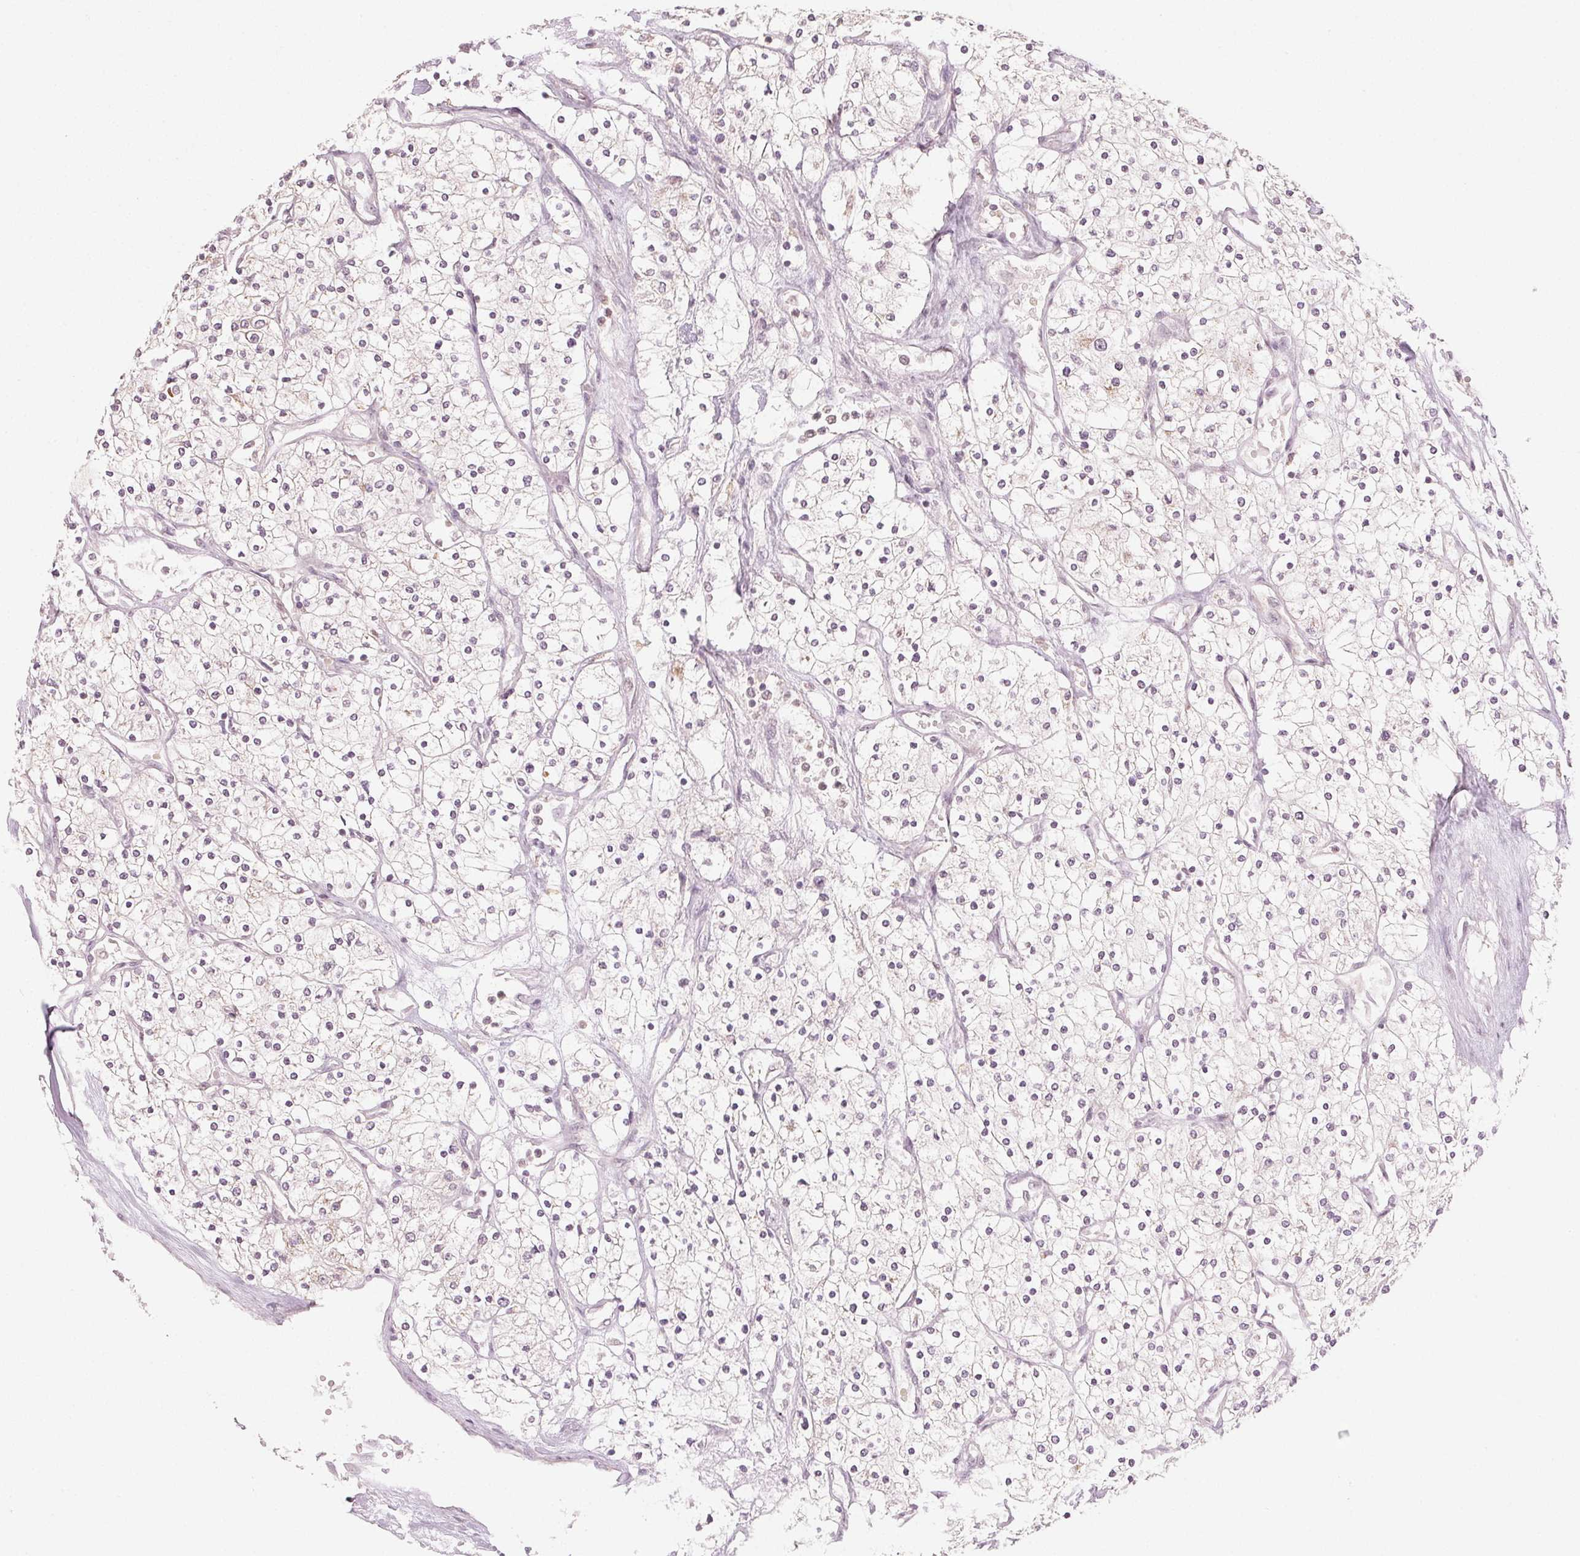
{"staining": {"intensity": "weak", "quantity": "<25%", "location": "nuclear"}, "tissue": "renal cancer", "cell_type": "Tumor cells", "image_type": "cancer", "snomed": [{"axis": "morphology", "description": "Adenocarcinoma, NOS"}, {"axis": "topography", "description": "Kidney"}], "caption": "Micrograph shows no protein staining in tumor cells of adenocarcinoma (renal) tissue. Brightfield microscopy of IHC stained with DAB (3,3'-diaminobenzidine) (brown) and hematoxylin (blue), captured at high magnification.", "gene": "MAPK14", "patient": {"sex": "male", "age": 80}}